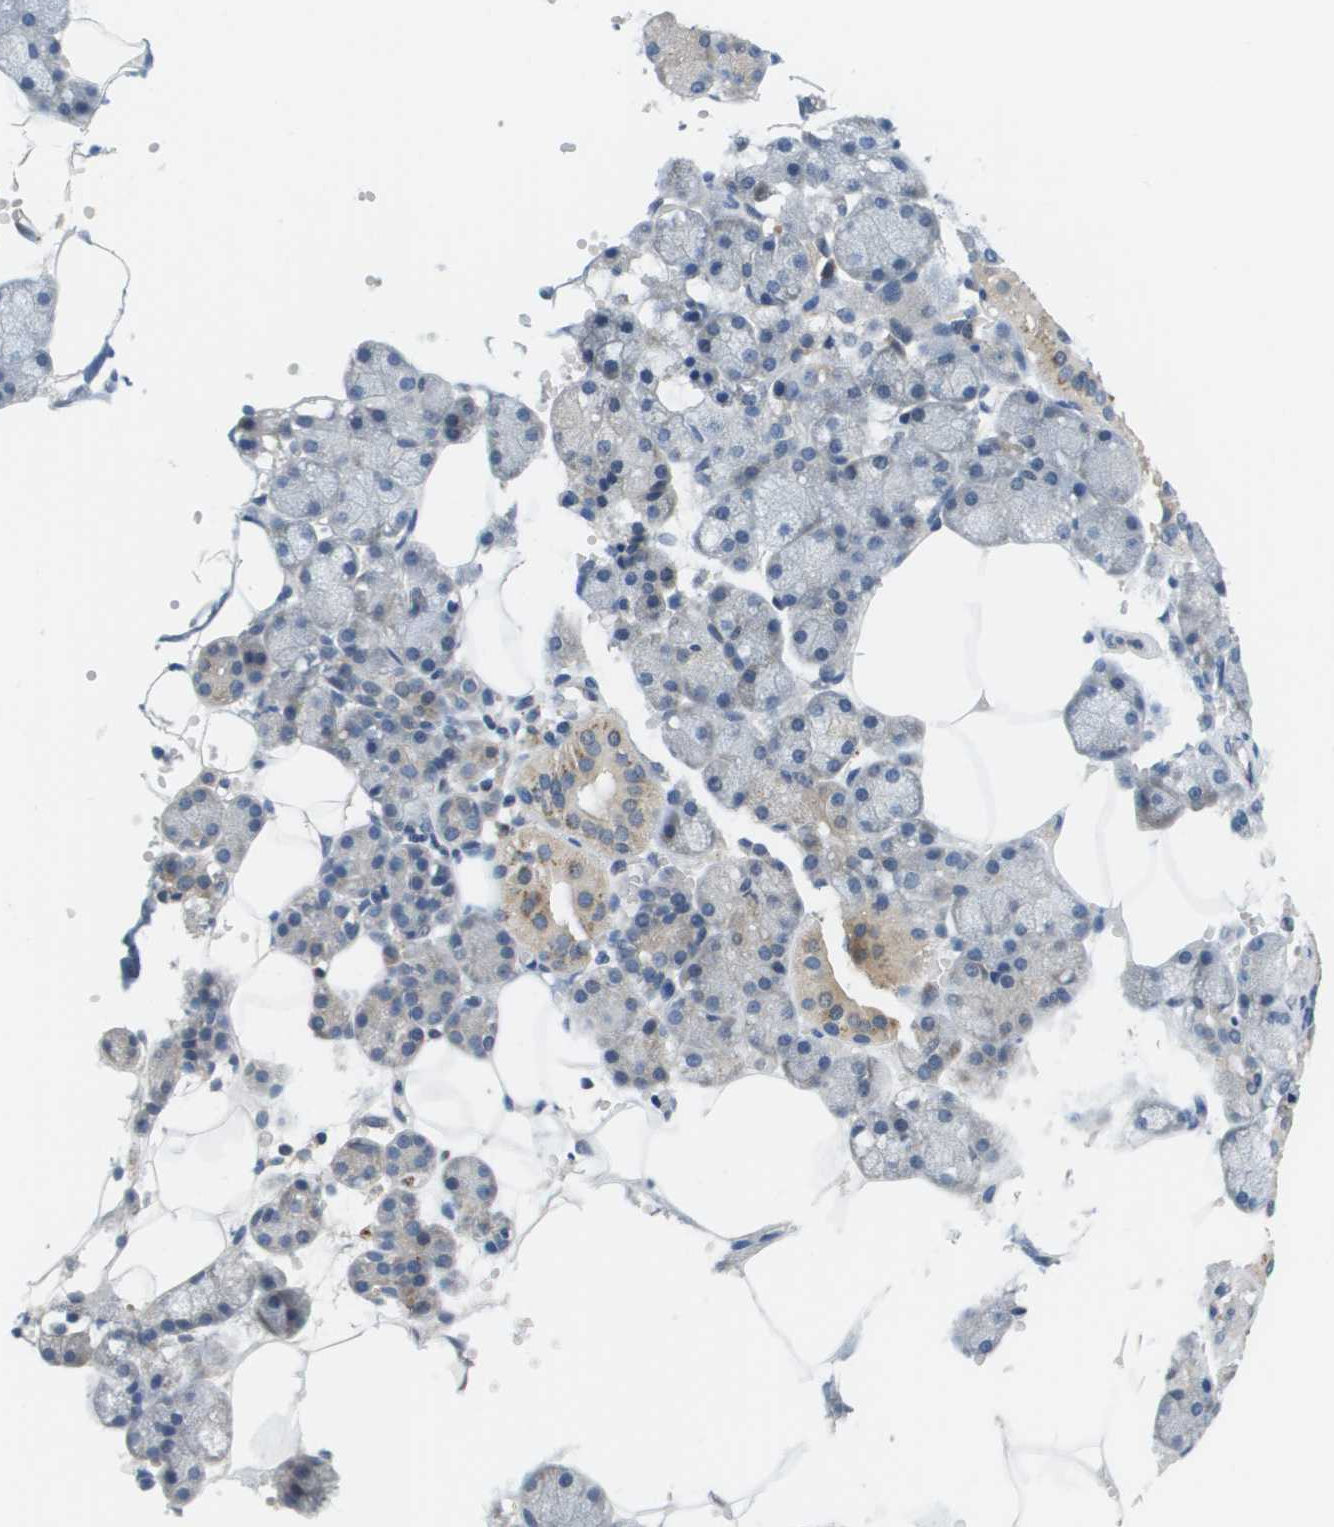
{"staining": {"intensity": "moderate", "quantity": "<25%", "location": "cytoplasmic/membranous"}, "tissue": "salivary gland", "cell_type": "Glandular cells", "image_type": "normal", "snomed": [{"axis": "morphology", "description": "Normal tissue, NOS"}, {"axis": "topography", "description": "Salivary gland"}], "caption": "The photomicrograph reveals a brown stain indicating the presence of a protein in the cytoplasmic/membranous of glandular cells in salivary gland. (Brightfield microscopy of DAB IHC at high magnification).", "gene": "SLC25A20", "patient": {"sex": "male", "age": 62}}